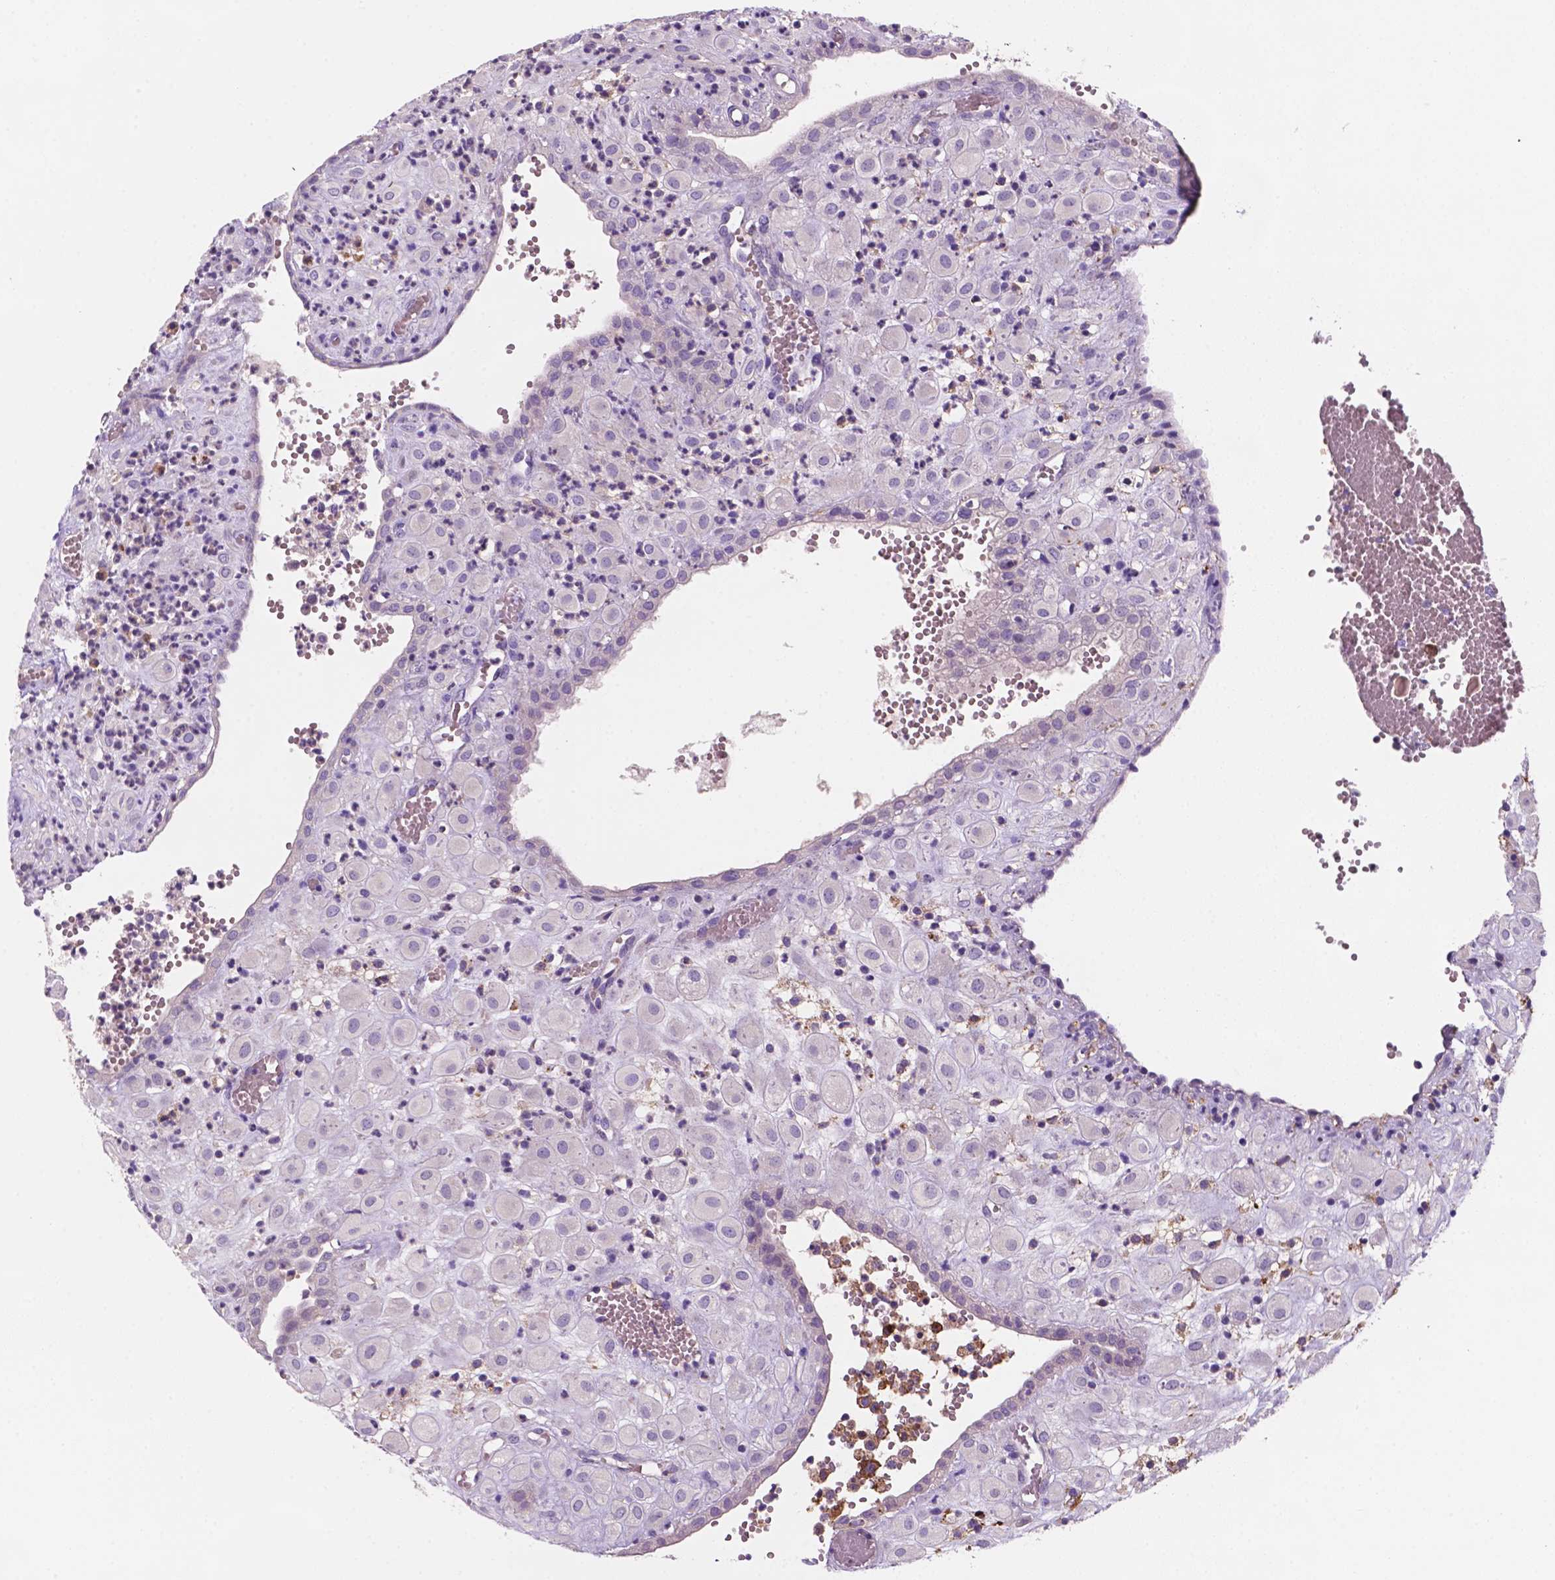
{"staining": {"intensity": "negative", "quantity": "none", "location": "none"}, "tissue": "placenta", "cell_type": "Decidual cells", "image_type": "normal", "snomed": [{"axis": "morphology", "description": "Normal tissue, NOS"}, {"axis": "topography", "description": "Placenta"}], "caption": "Immunohistochemical staining of normal placenta displays no significant expression in decidual cells. The staining is performed using DAB (3,3'-diaminobenzidine) brown chromogen with nuclei counter-stained in using hematoxylin.", "gene": "MKRN2OS", "patient": {"sex": "female", "age": 24}}